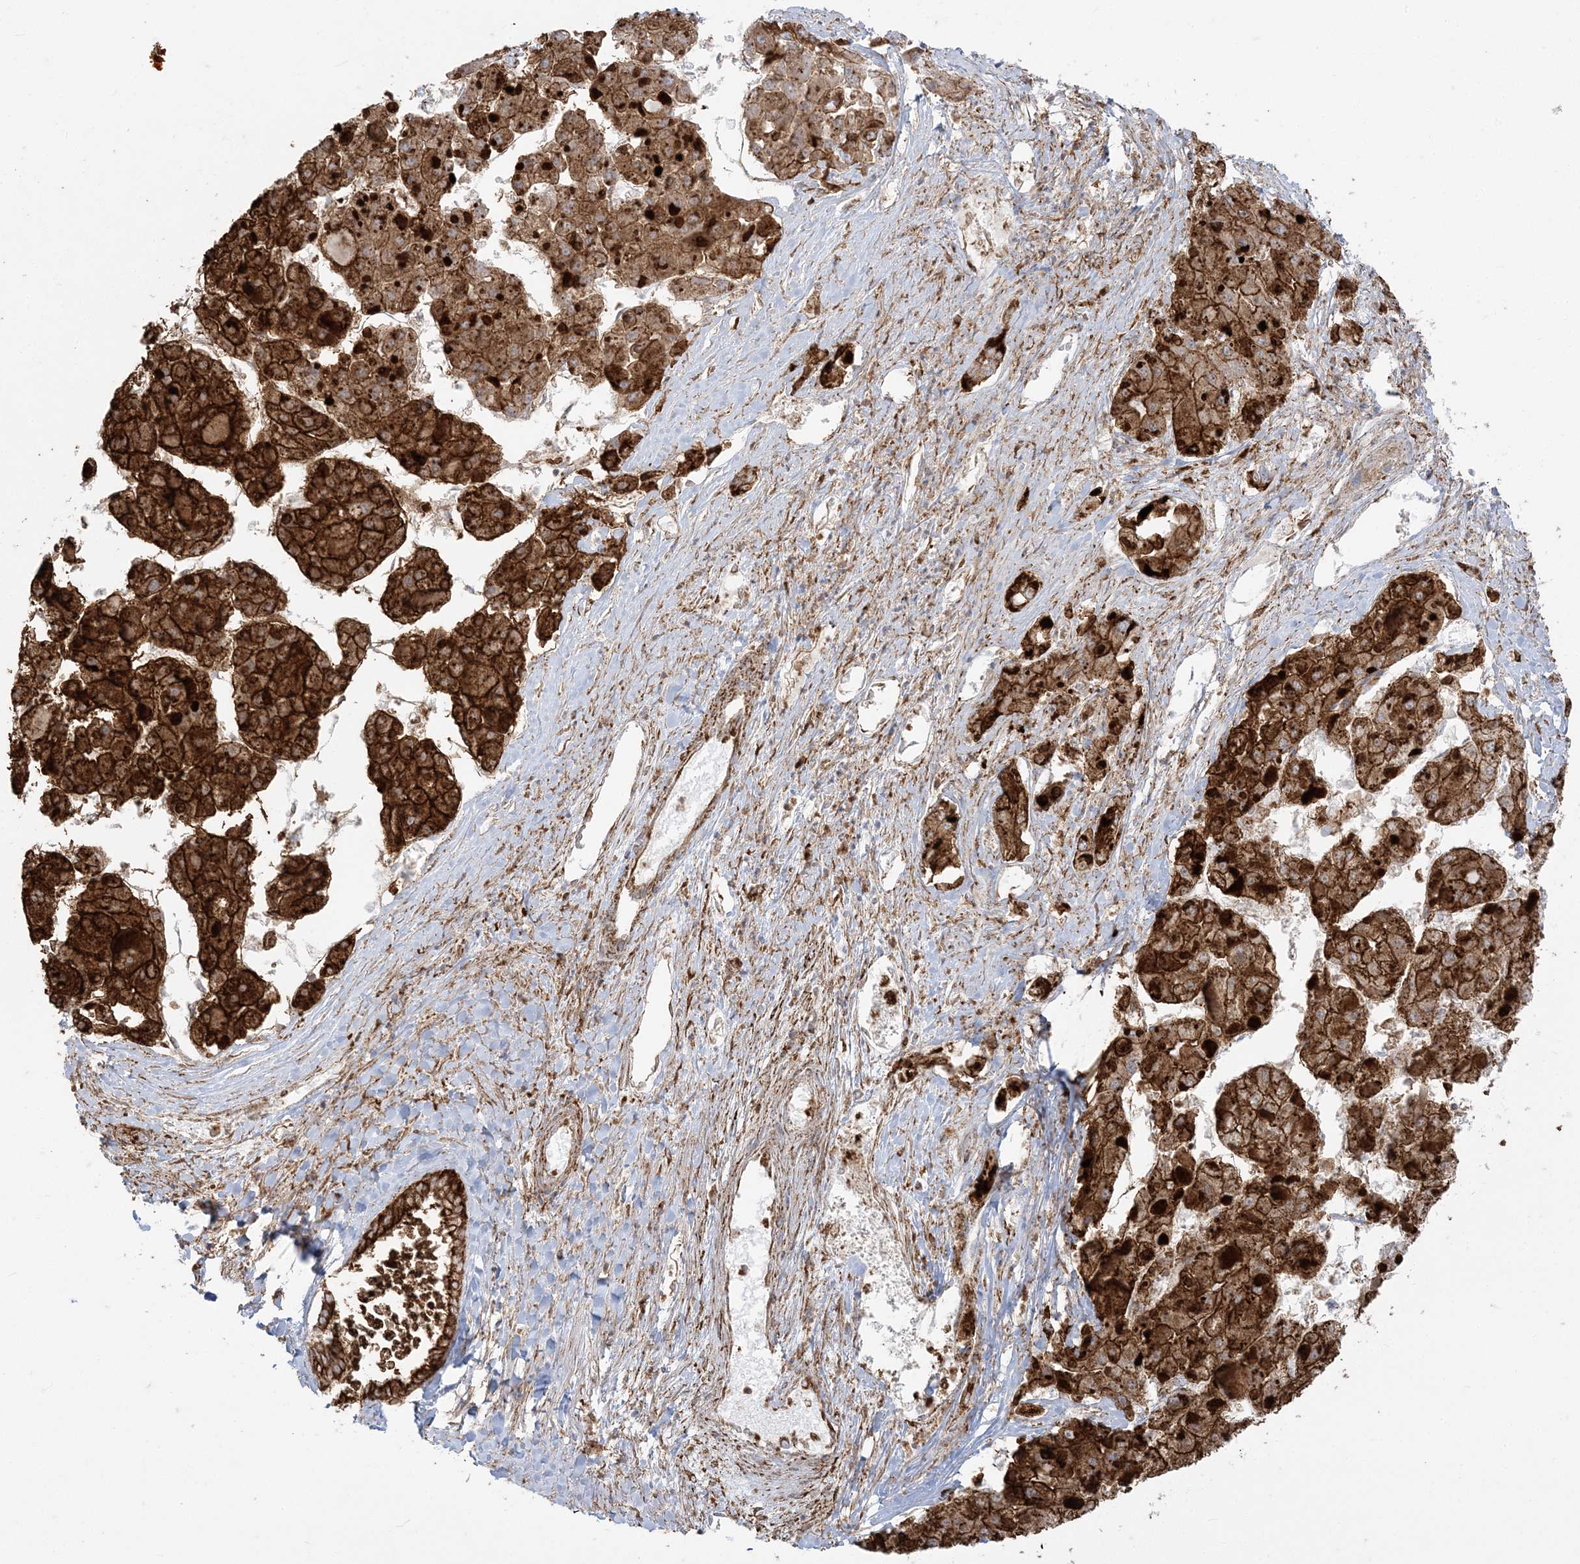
{"staining": {"intensity": "strong", "quantity": ">75%", "location": "cytoplasmic/membranous"}, "tissue": "liver cancer", "cell_type": "Tumor cells", "image_type": "cancer", "snomed": [{"axis": "morphology", "description": "Carcinoma, Hepatocellular, NOS"}, {"axis": "topography", "description": "Liver"}], "caption": "Immunohistochemistry (IHC) histopathology image of neoplastic tissue: hepatocellular carcinoma (liver) stained using immunohistochemistry exhibits high levels of strong protein expression localized specifically in the cytoplasmic/membranous of tumor cells, appearing as a cytoplasmic/membranous brown color.", "gene": "DERL3", "patient": {"sex": "female", "age": 73}}